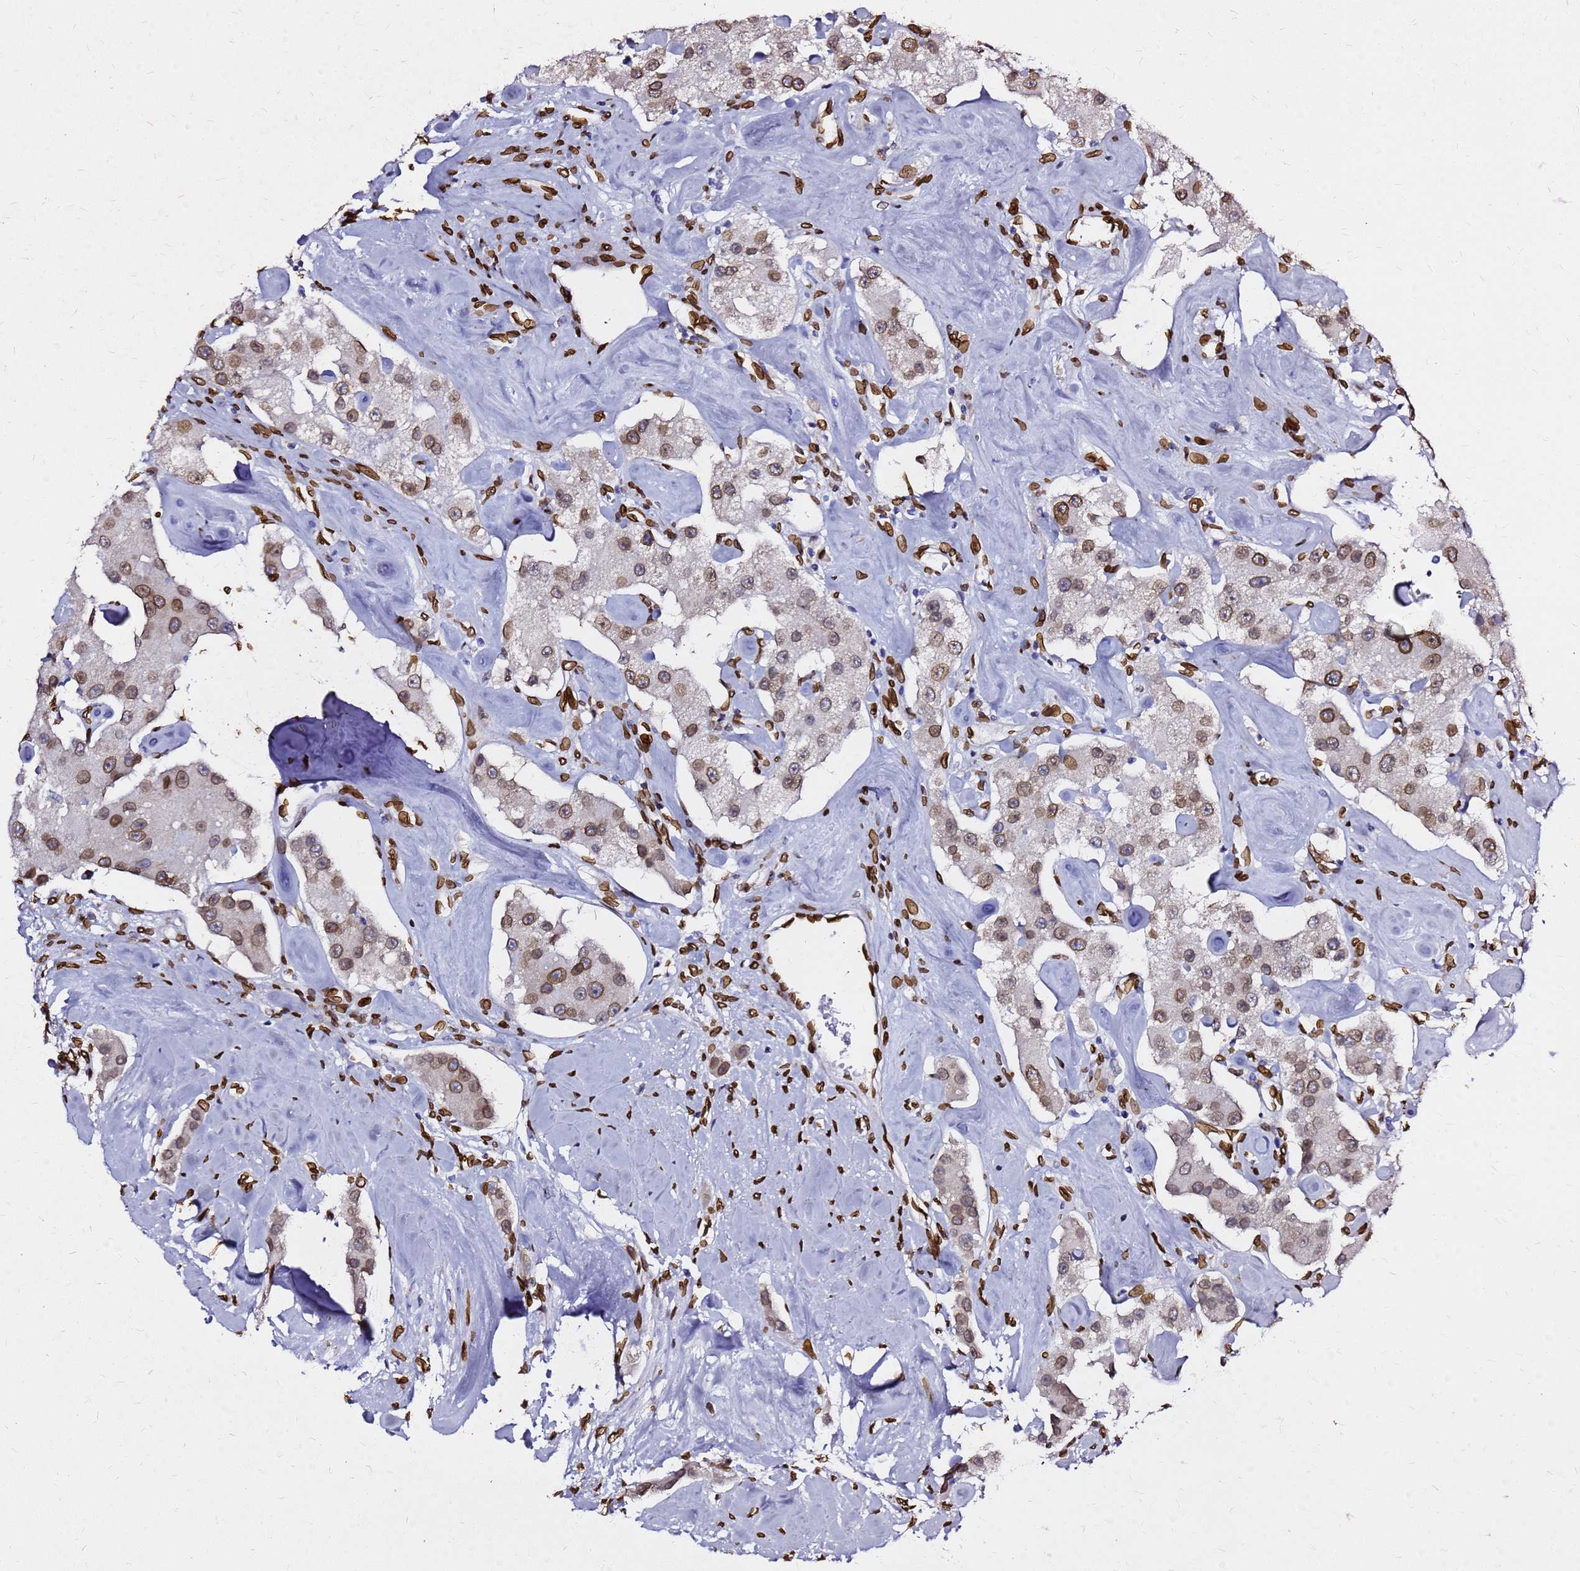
{"staining": {"intensity": "moderate", "quantity": "25%-75%", "location": "cytoplasmic/membranous,nuclear"}, "tissue": "carcinoid", "cell_type": "Tumor cells", "image_type": "cancer", "snomed": [{"axis": "morphology", "description": "Carcinoid, malignant, NOS"}, {"axis": "topography", "description": "Pancreas"}], "caption": "Carcinoid was stained to show a protein in brown. There is medium levels of moderate cytoplasmic/membranous and nuclear positivity in approximately 25%-75% of tumor cells. The protein of interest is stained brown, and the nuclei are stained in blue (DAB IHC with brightfield microscopy, high magnification).", "gene": "C6orf141", "patient": {"sex": "male", "age": 41}}